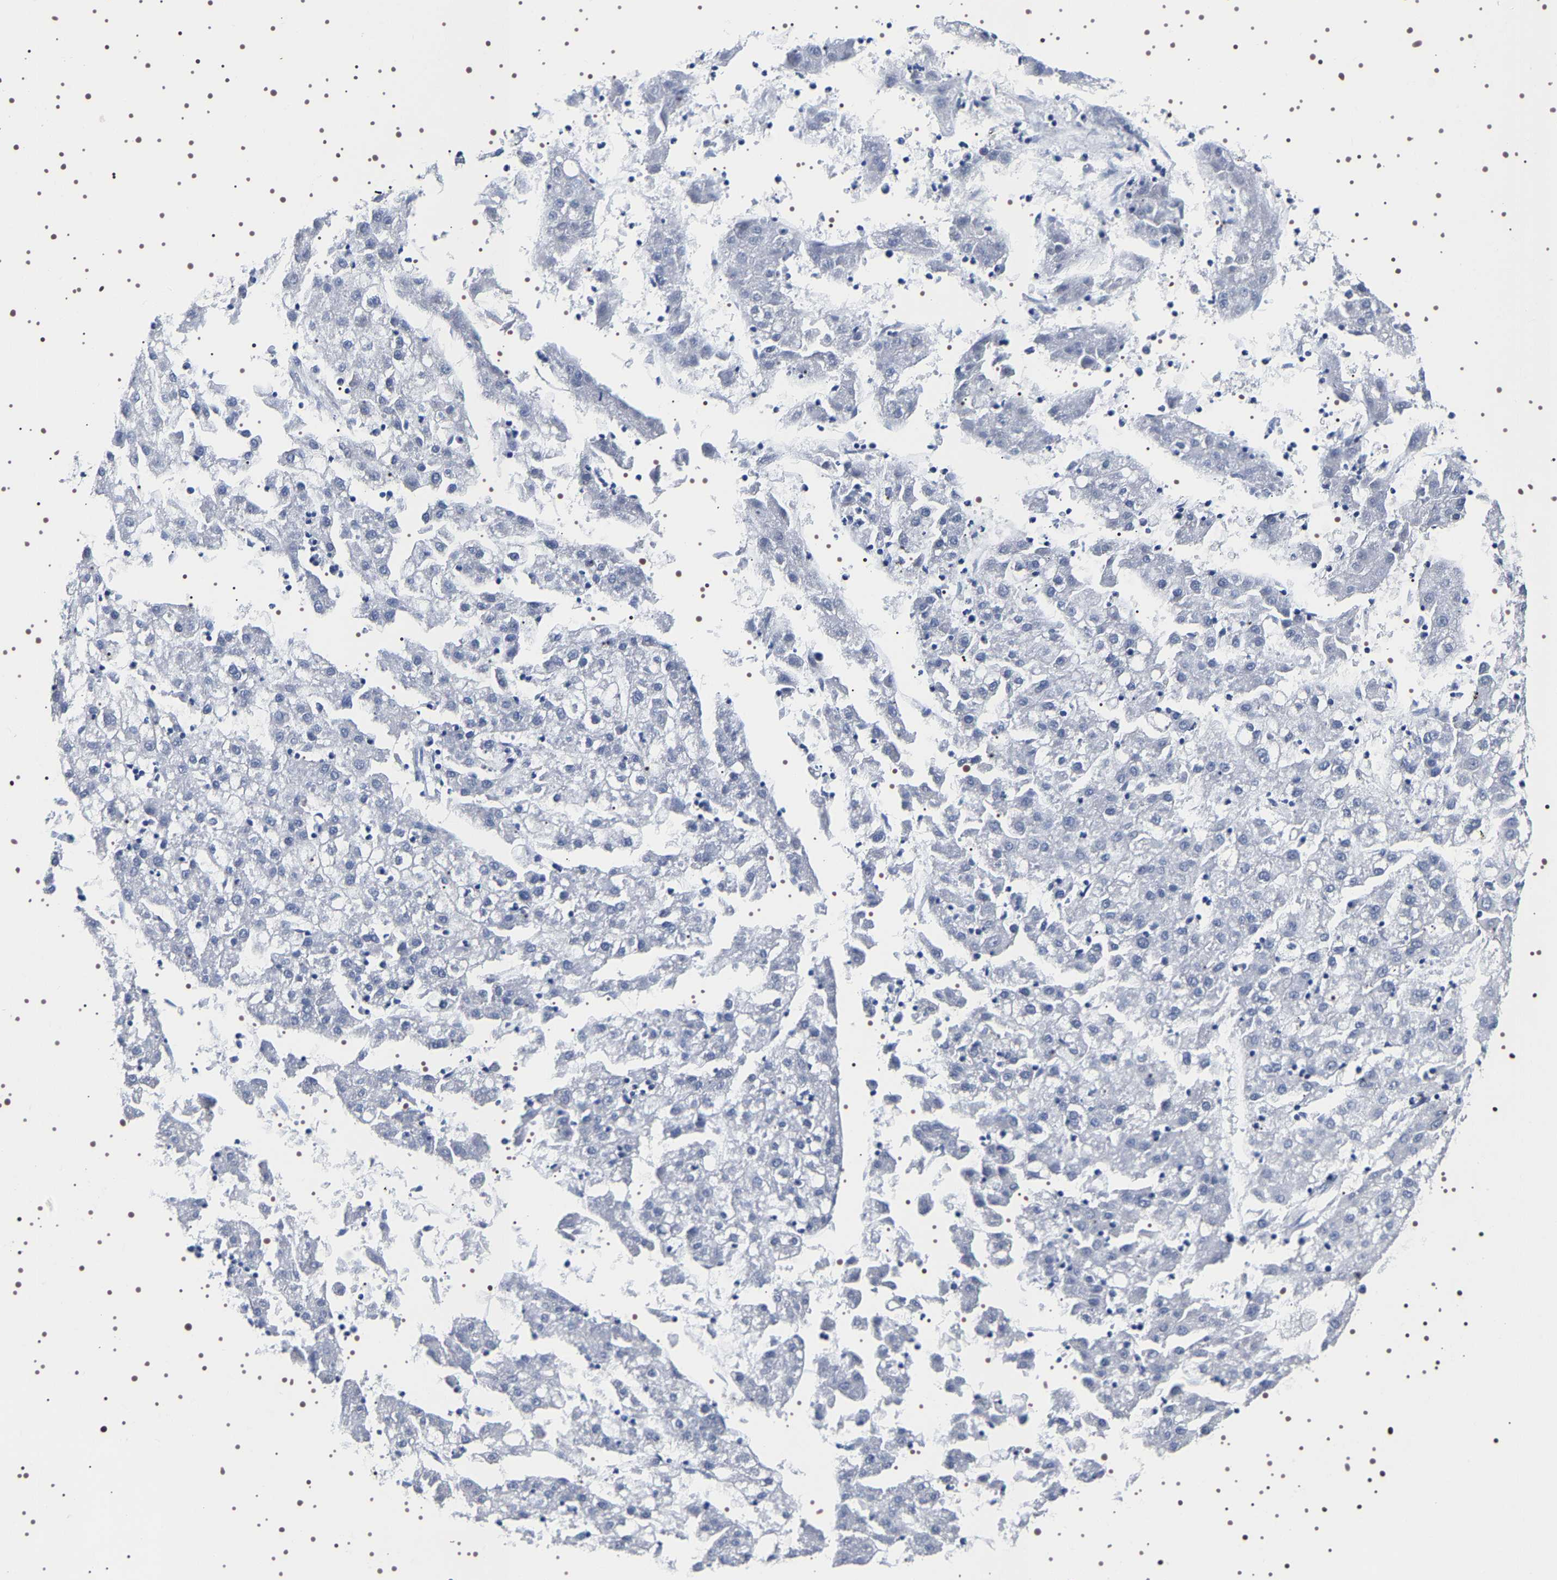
{"staining": {"intensity": "negative", "quantity": "none", "location": "none"}, "tissue": "liver cancer", "cell_type": "Tumor cells", "image_type": "cancer", "snomed": [{"axis": "morphology", "description": "Carcinoma, Hepatocellular, NOS"}, {"axis": "topography", "description": "Liver"}], "caption": "IHC micrograph of liver cancer (hepatocellular carcinoma) stained for a protein (brown), which exhibits no positivity in tumor cells.", "gene": "UBQLN3", "patient": {"sex": "male", "age": 72}}